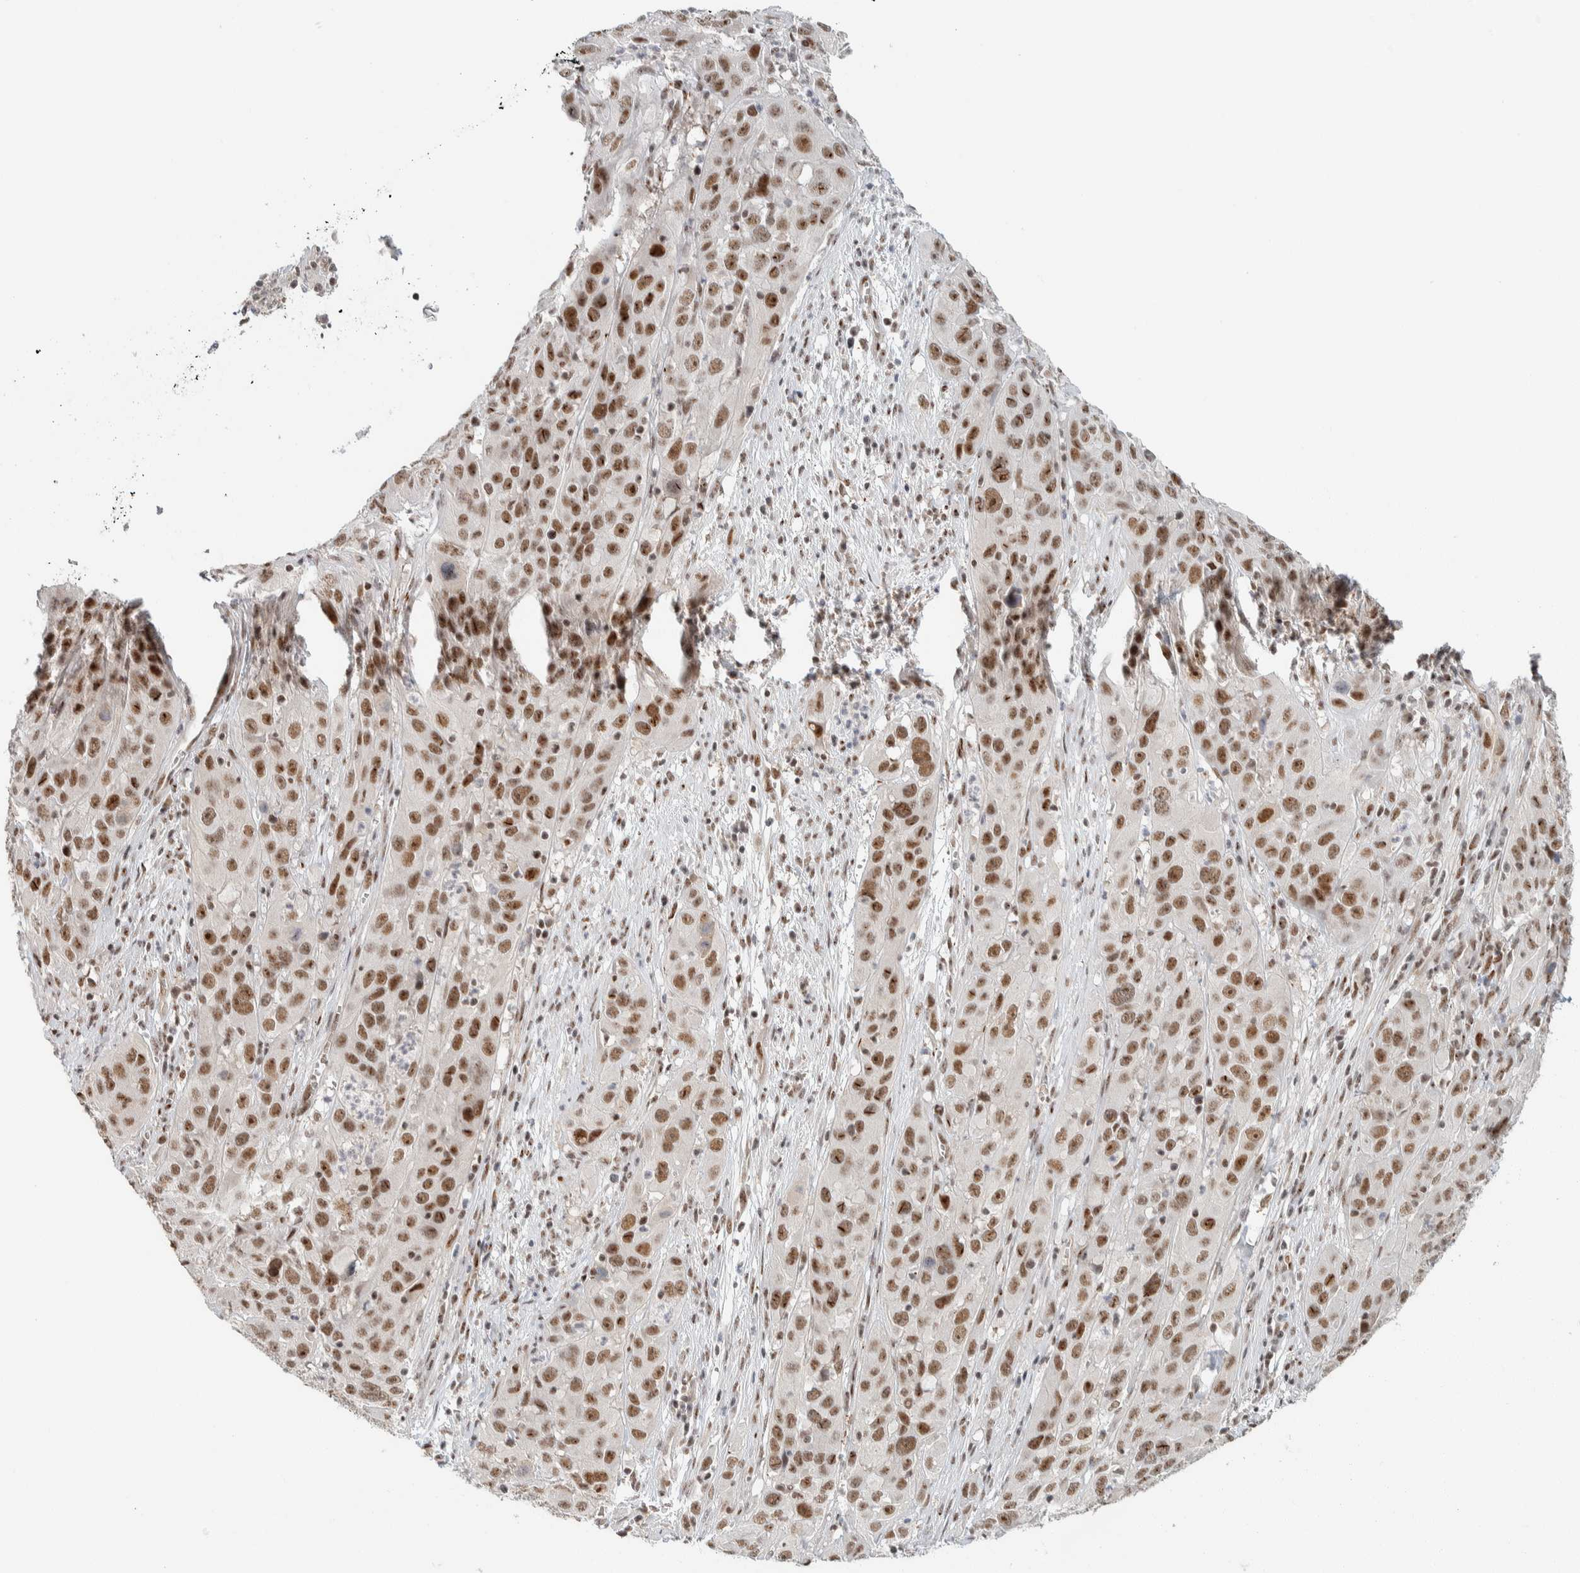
{"staining": {"intensity": "strong", "quantity": ">75%", "location": "nuclear"}, "tissue": "cervical cancer", "cell_type": "Tumor cells", "image_type": "cancer", "snomed": [{"axis": "morphology", "description": "Squamous cell carcinoma, NOS"}, {"axis": "topography", "description": "Cervix"}], "caption": "IHC of human cervical cancer shows high levels of strong nuclear positivity in about >75% of tumor cells. The protein is shown in brown color, while the nuclei are stained blue.", "gene": "ZBTB2", "patient": {"sex": "female", "age": 32}}